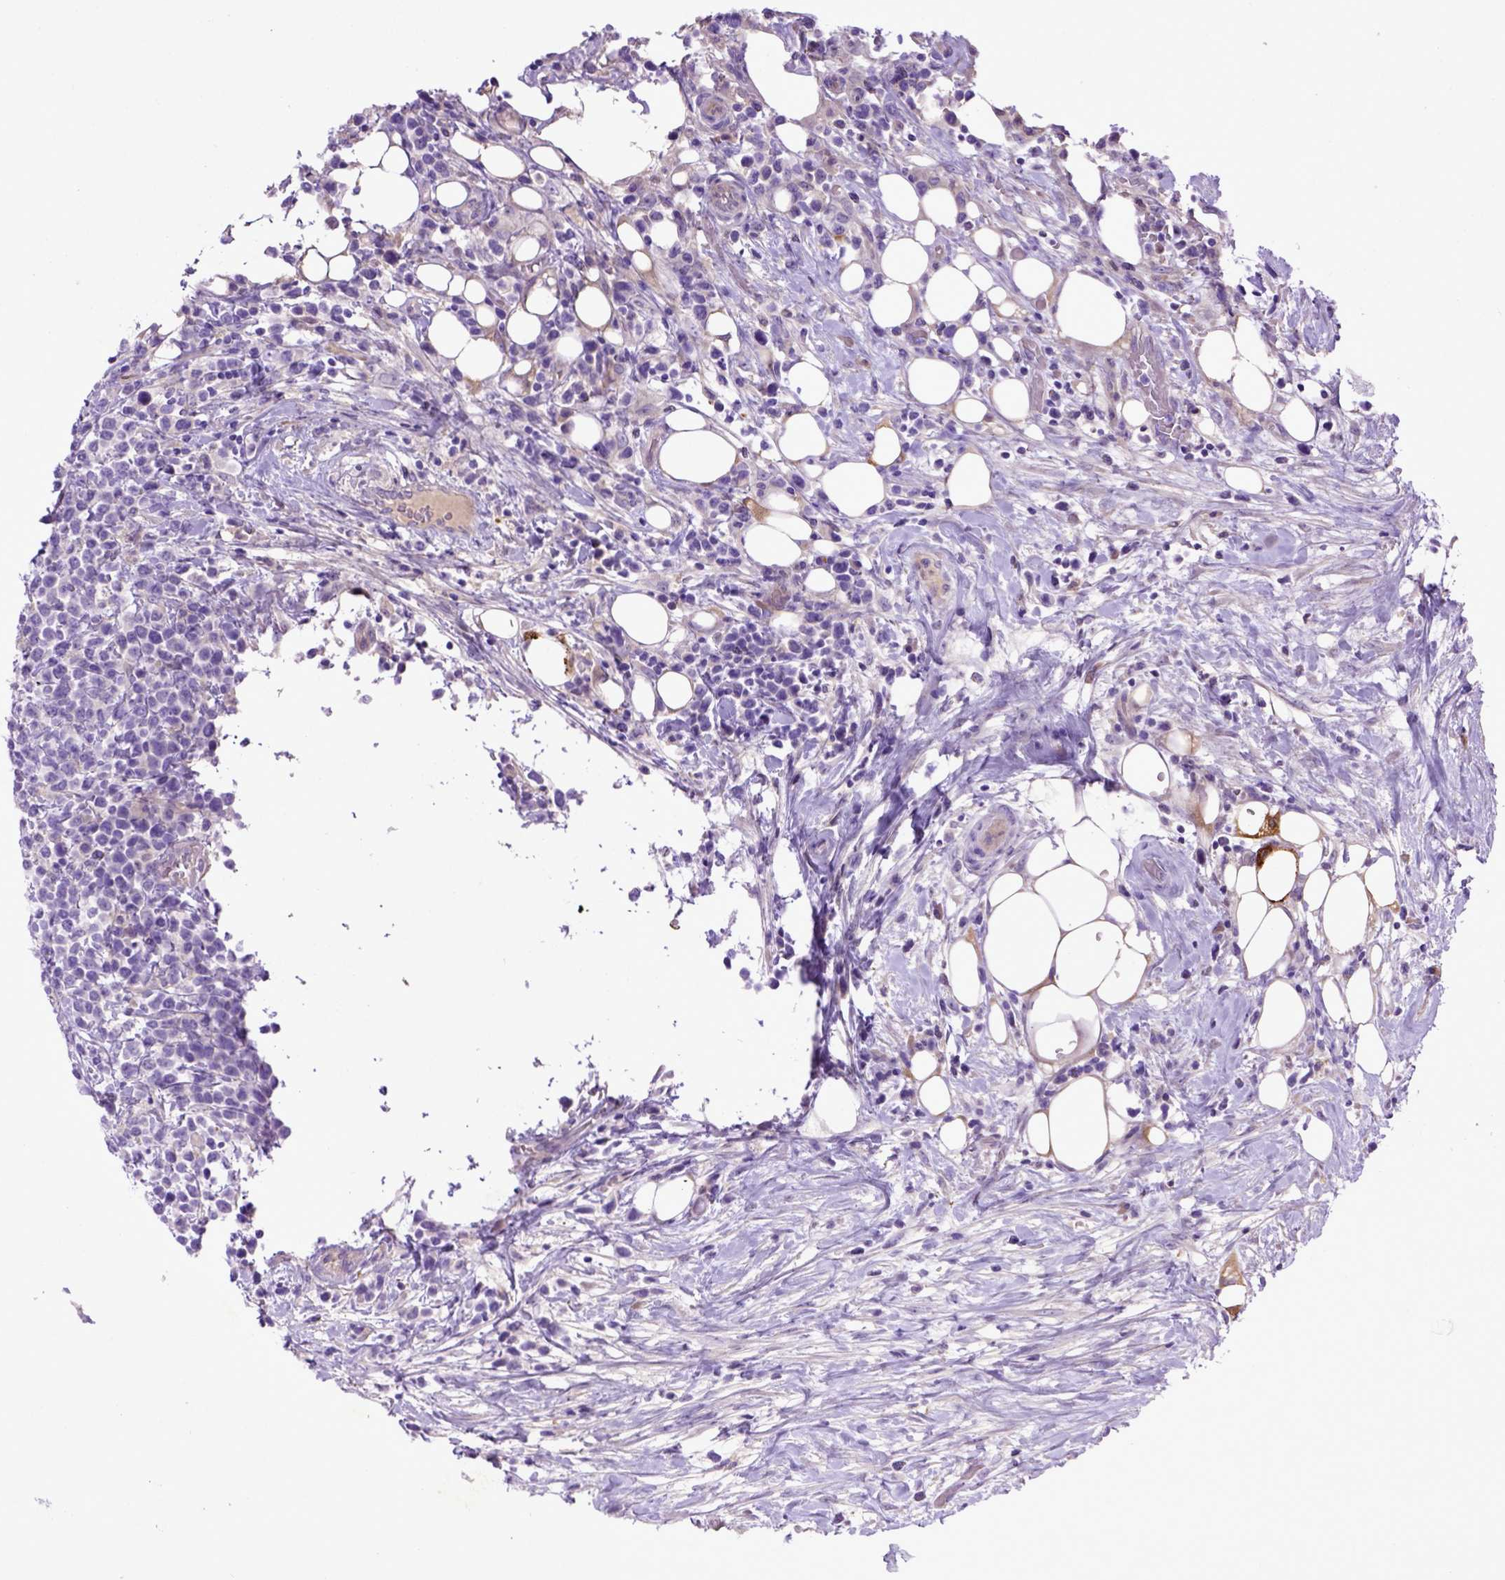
{"staining": {"intensity": "negative", "quantity": "none", "location": "none"}, "tissue": "lymphoma", "cell_type": "Tumor cells", "image_type": "cancer", "snomed": [{"axis": "morphology", "description": "Malignant lymphoma, non-Hodgkin's type, High grade"}, {"axis": "topography", "description": "Soft tissue"}], "caption": "The IHC micrograph has no significant staining in tumor cells of lymphoma tissue.", "gene": "DEPDC1B", "patient": {"sex": "female", "age": 56}}